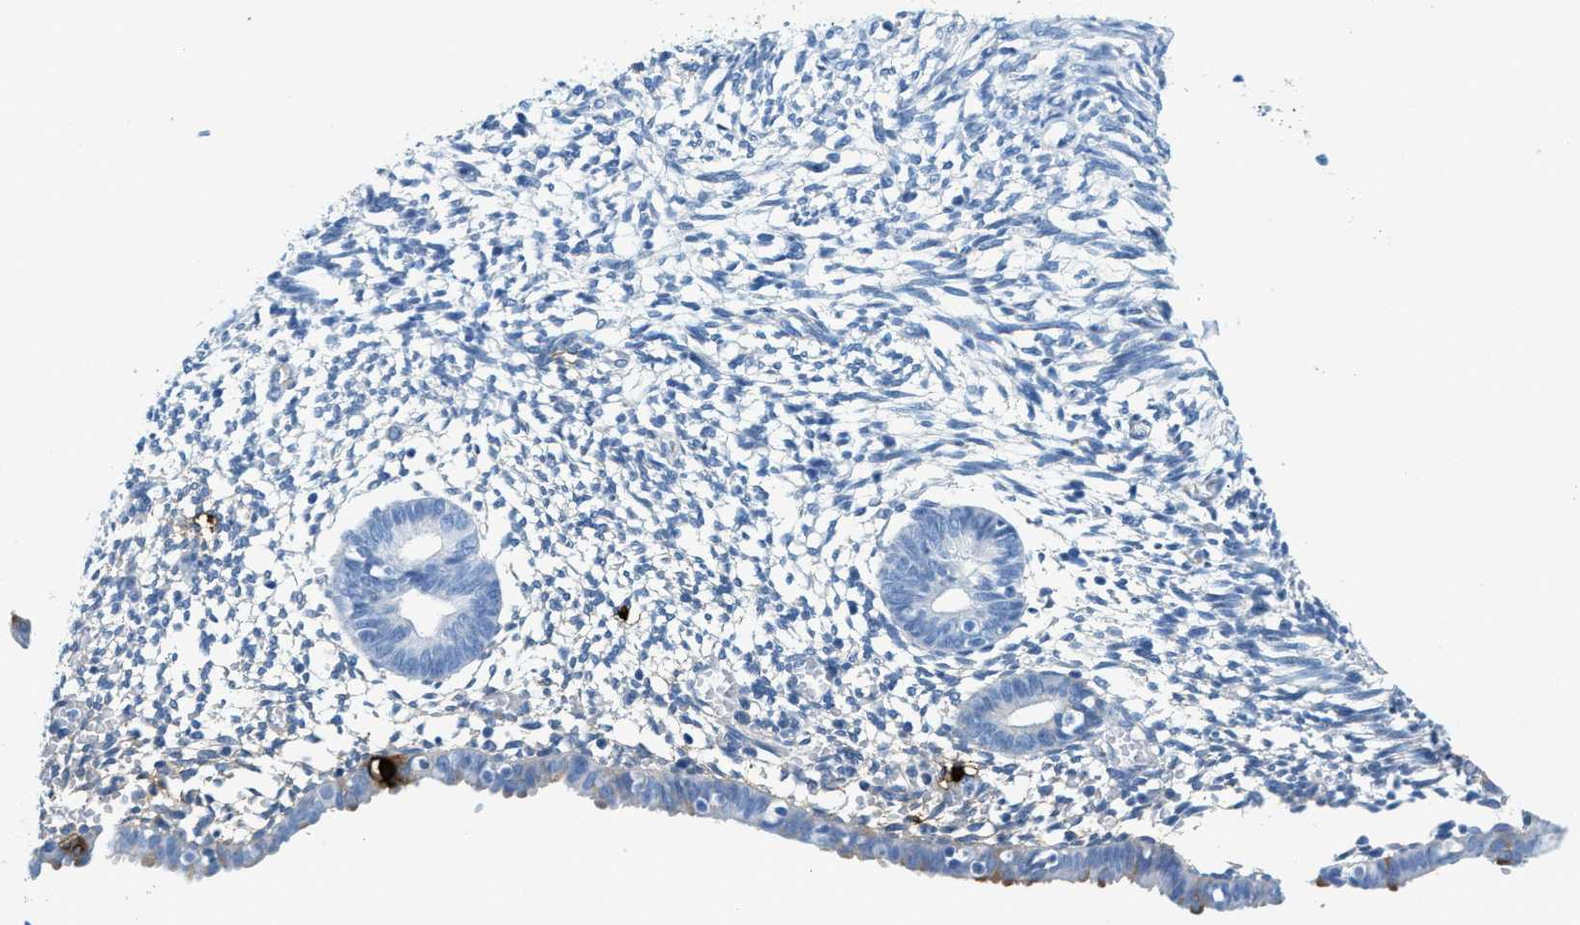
{"staining": {"intensity": "negative", "quantity": "none", "location": "none"}, "tissue": "endometrium", "cell_type": "Cells in endometrial stroma", "image_type": "normal", "snomed": [{"axis": "morphology", "description": "Normal tissue, NOS"}, {"axis": "morphology", "description": "Atrophy, NOS"}, {"axis": "topography", "description": "Uterus"}, {"axis": "topography", "description": "Endometrium"}], "caption": "An immunohistochemistry histopathology image of unremarkable endometrium is shown. There is no staining in cells in endometrial stroma of endometrium. (DAB (3,3'-diaminobenzidine) IHC with hematoxylin counter stain).", "gene": "TPSAB1", "patient": {"sex": "female", "age": 68}}